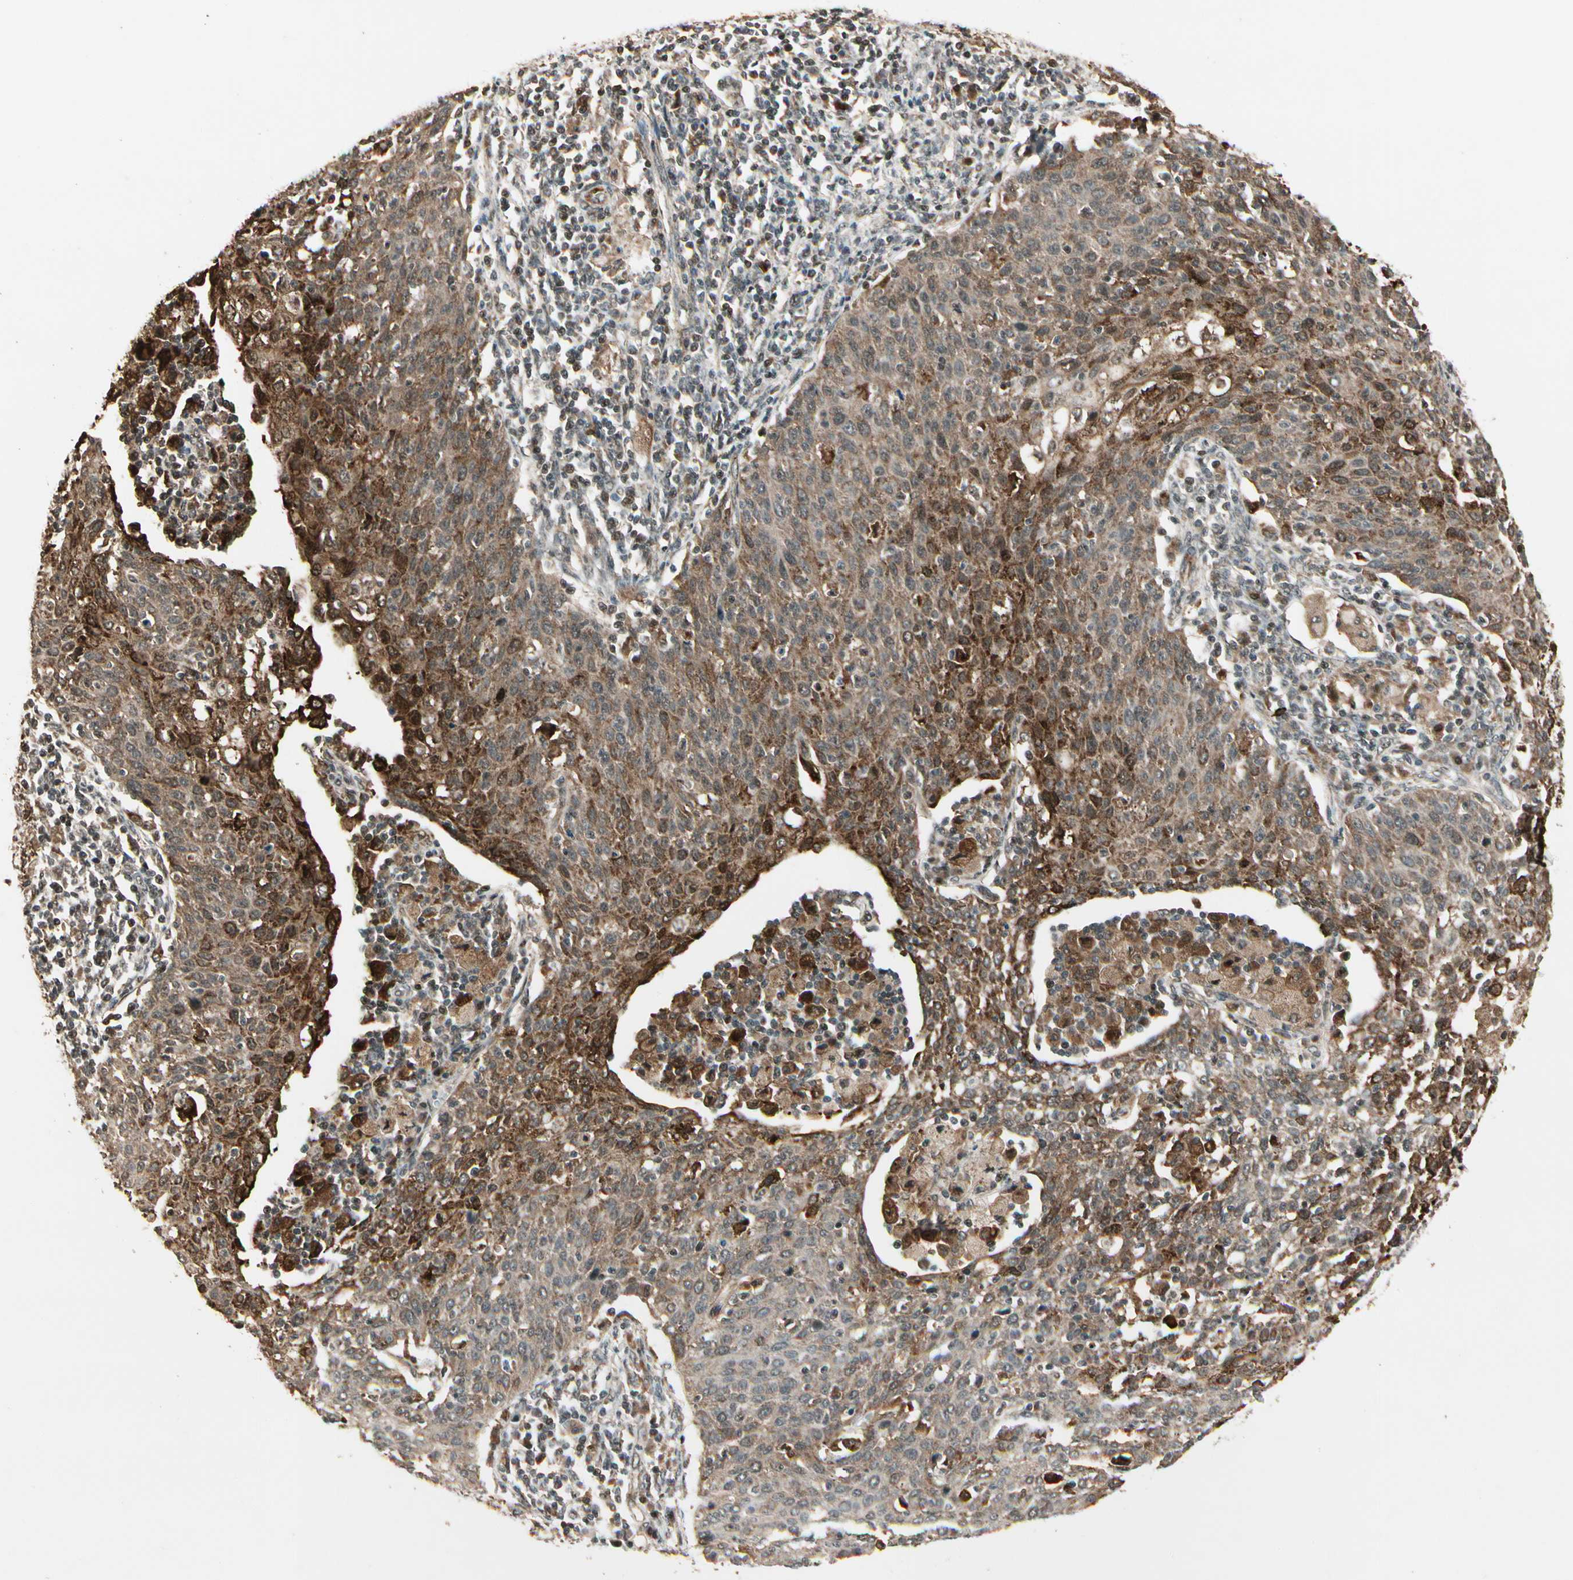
{"staining": {"intensity": "moderate", "quantity": ">75%", "location": "cytoplasmic/membranous"}, "tissue": "cervical cancer", "cell_type": "Tumor cells", "image_type": "cancer", "snomed": [{"axis": "morphology", "description": "Squamous cell carcinoma, NOS"}, {"axis": "topography", "description": "Cervix"}], "caption": "This is an image of IHC staining of cervical cancer (squamous cell carcinoma), which shows moderate positivity in the cytoplasmic/membranous of tumor cells.", "gene": "GLUL", "patient": {"sex": "female", "age": 38}}